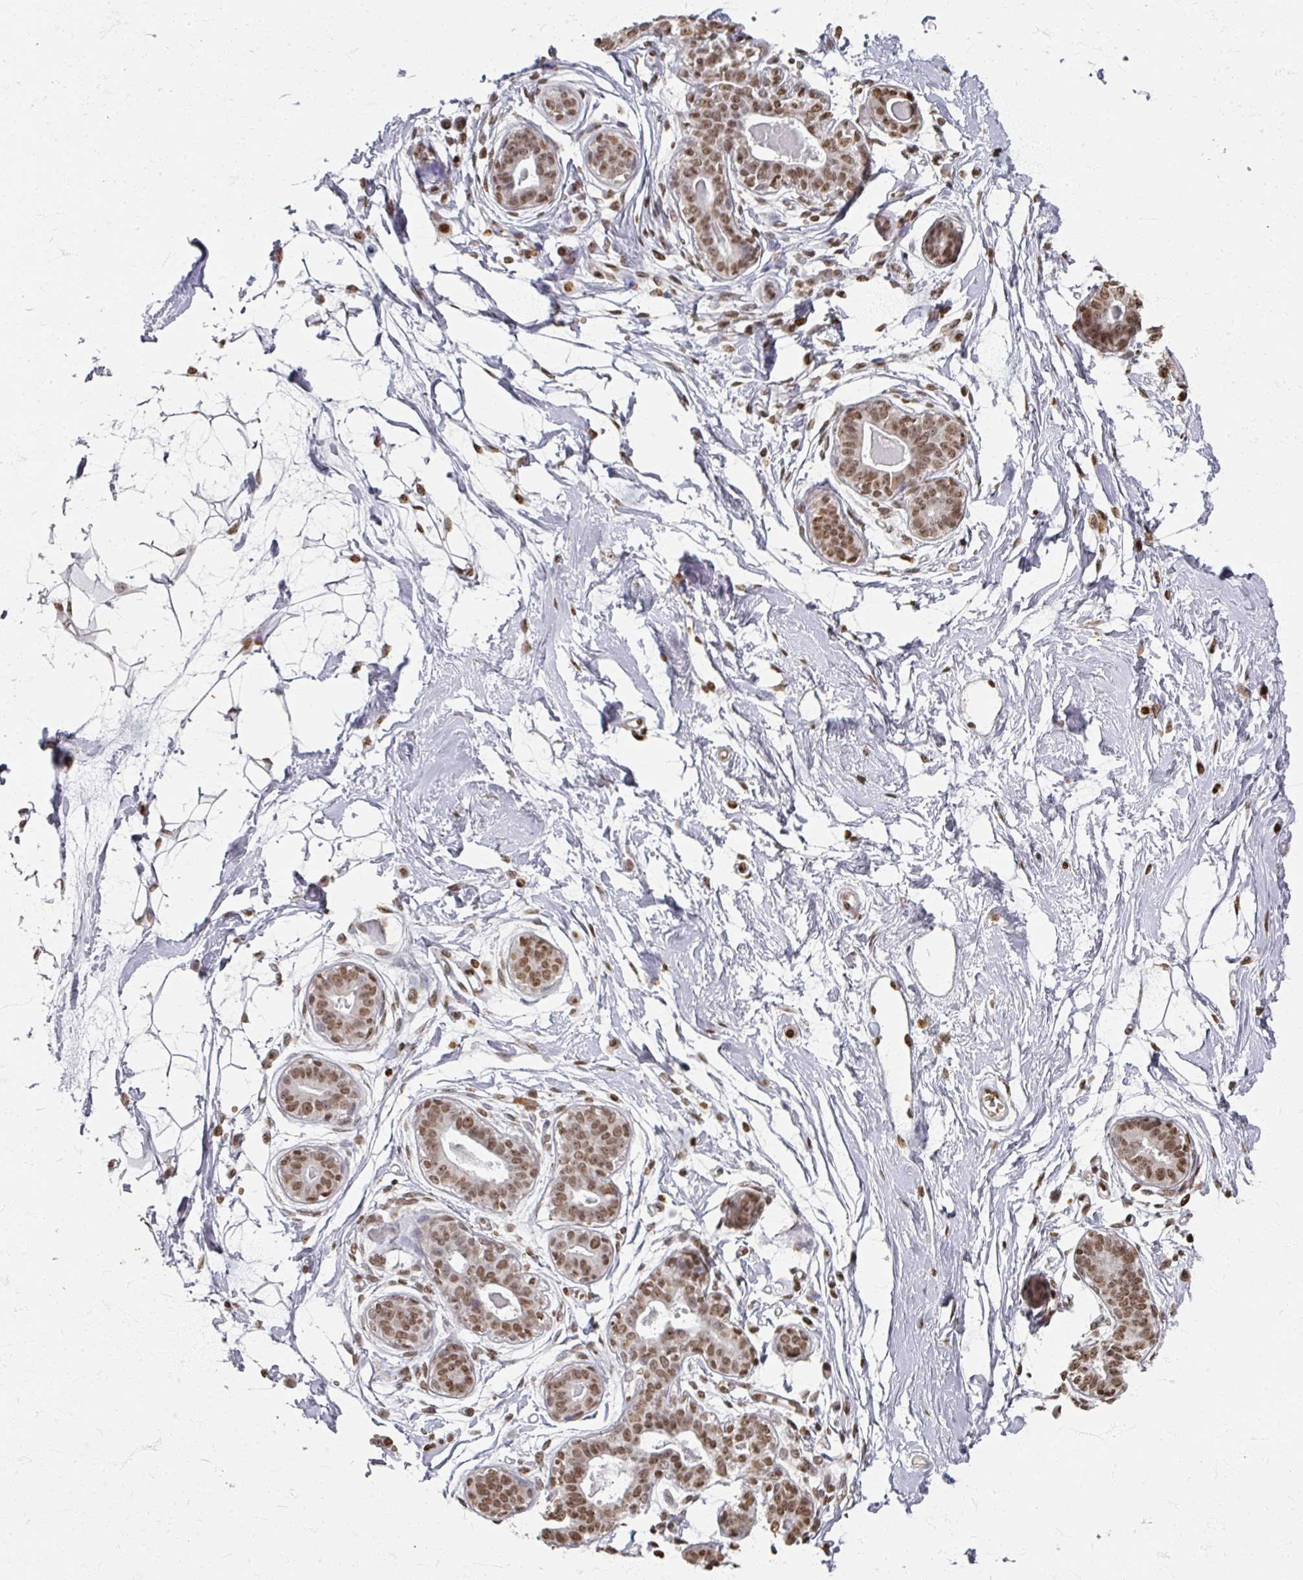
{"staining": {"intensity": "moderate", "quantity": "<25%", "location": "nuclear"}, "tissue": "breast", "cell_type": "Adipocytes", "image_type": "normal", "snomed": [{"axis": "morphology", "description": "Normal tissue, NOS"}, {"axis": "topography", "description": "Breast"}], "caption": "Adipocytes demonstrate low levels of moderate nuclear positivity in approximately <25% of cells in normal breast. The staining is performed using DAB (3,3'-diaminobenzidine) brown chromogen to label protein expression. The nuclei are counter-stained blue using hematoxylin.", "gene": "DCUN1D5", "patient": {"sex": "female", "age": 45}}